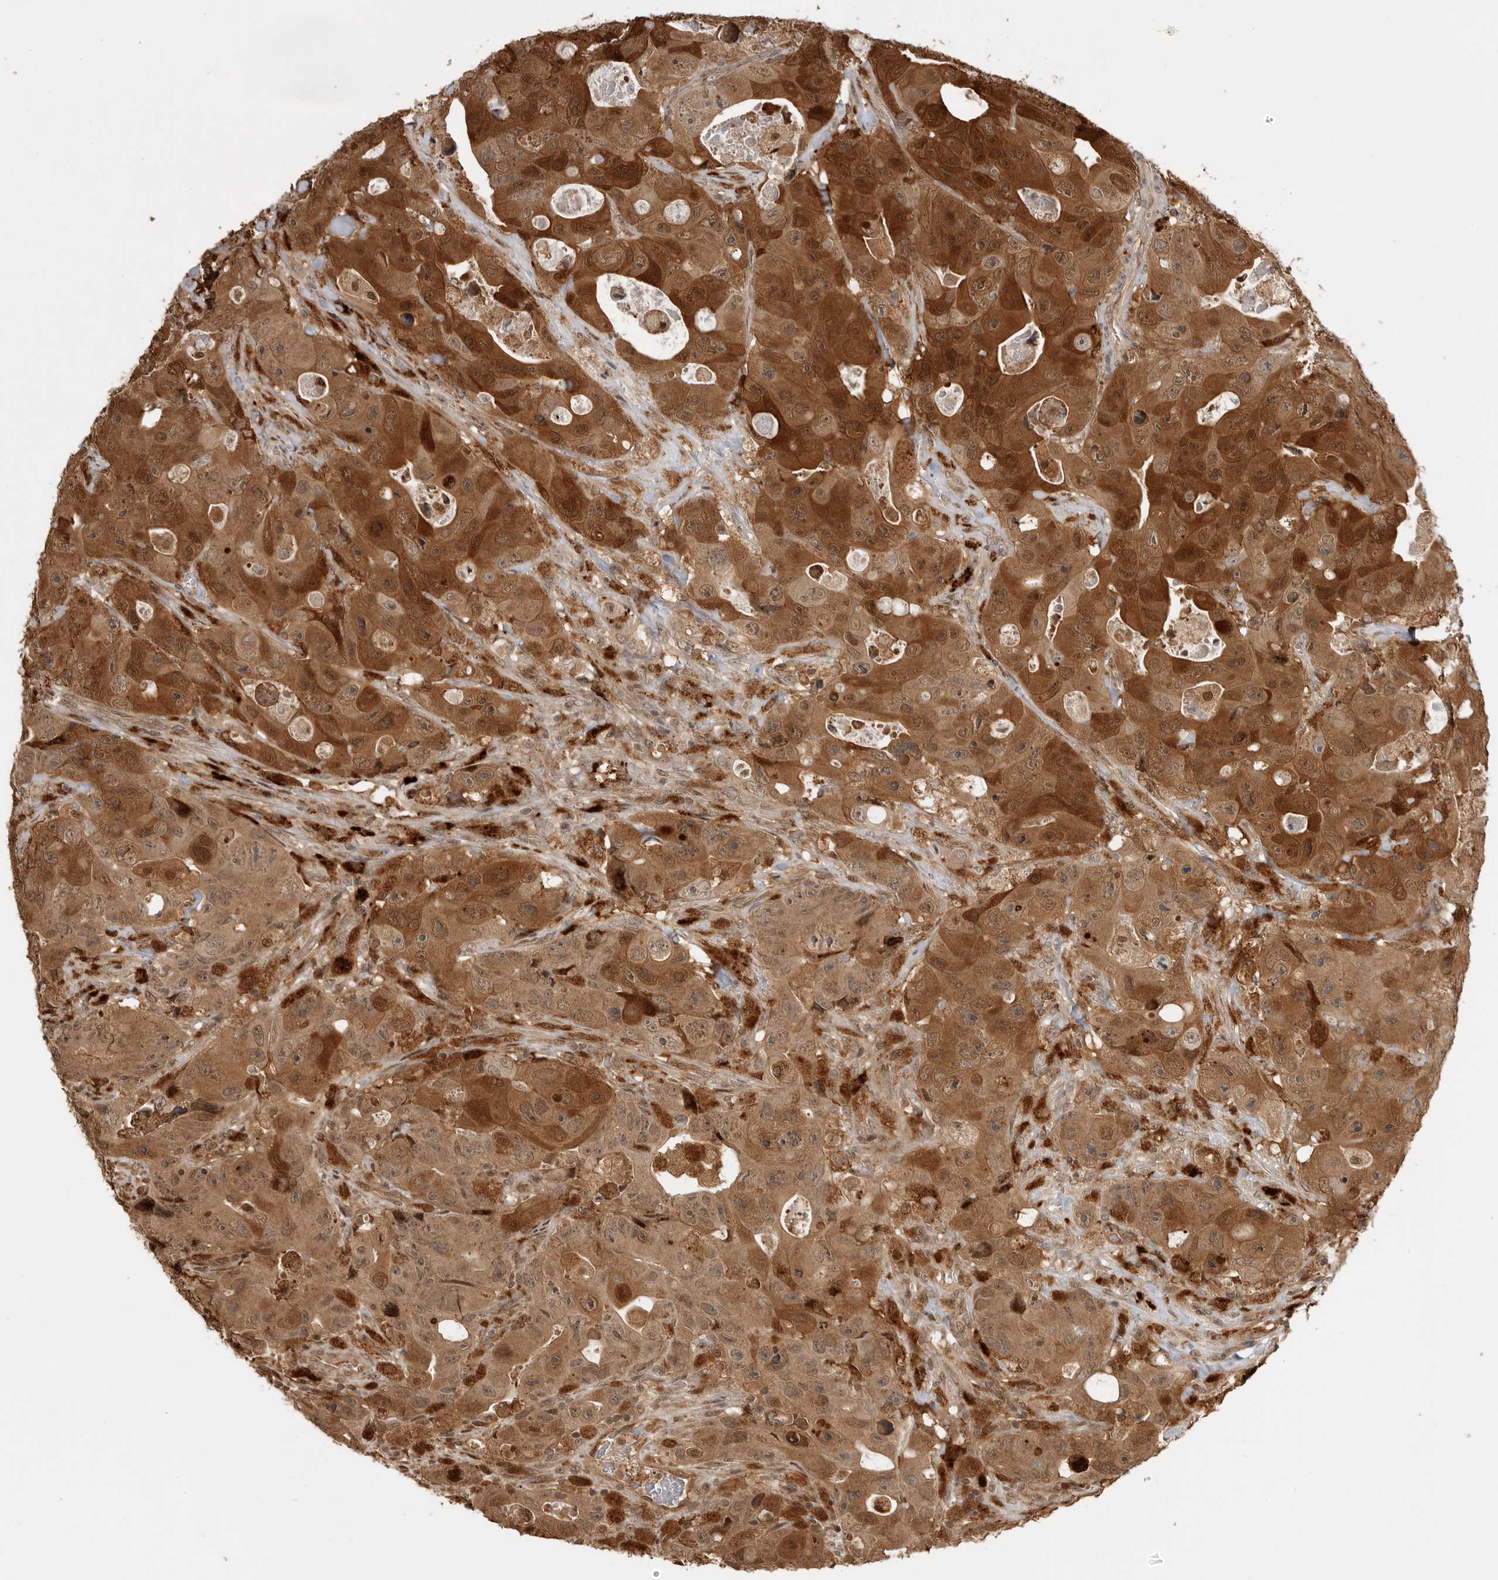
{"staining": {"intensity": "strong", "quantity": ">75%", "location": "cytoplasmic/membranous,nuclear"}, "tissue": "colorectal cancer", "cell_type": "Tumor cells", "image_type": "cancer", "snomed": [{"axis": "morphology", "description": "Adenocarcinoma, NOS"}, {"axis": "topography", "description": "Colon"}], "caption": "Colorectal cancer (adenocarcinoma) stained with a brown dye demonstrates strong cytoplasmic/membranous and nuclear positive positivity in approximately >75% of tumor cells.", "gene": "BMP2K", "patient": {"sex": "female", "age": 46}}